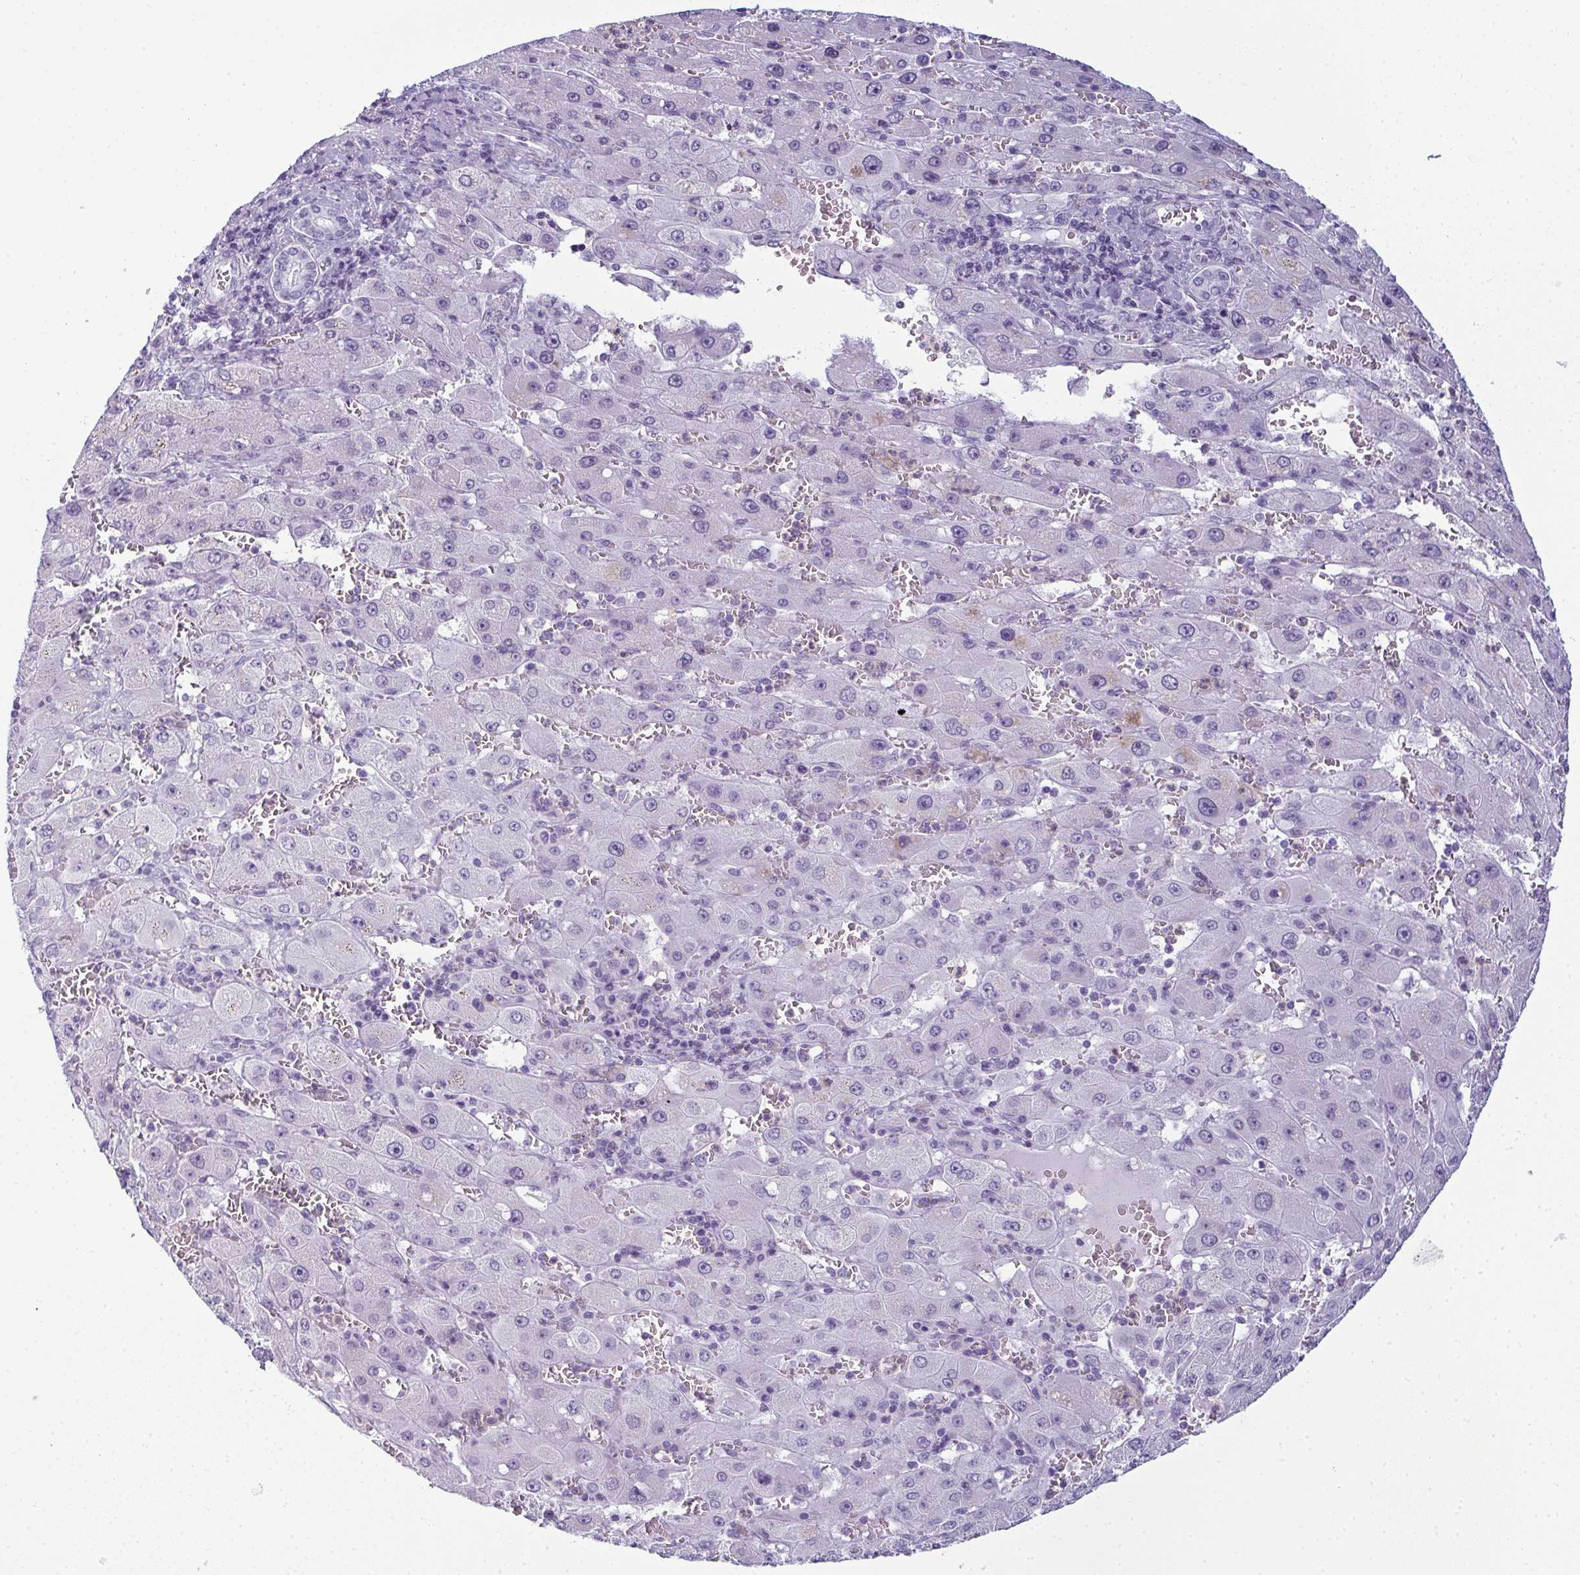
{"staining": {"intensity": "negative", "quantity": "none", "location": "none"}, "tissue": "liver cancer", "cell_type": "Tumor cells", "image_type": "cancer", "snomed": [{"axis": "morphology", "description": "Carcinoma, Hepatocellular, NOS"}, {"axis": "topography", "description": "Liver"}], "caption": "Human hepatocellular carcinoma (liver) stained for a protein using immunohistochemistry (IHC) exhibits no expression in tumor cells.", "gene": "CDA", "patient": {"sex": "female", "age": 73}}